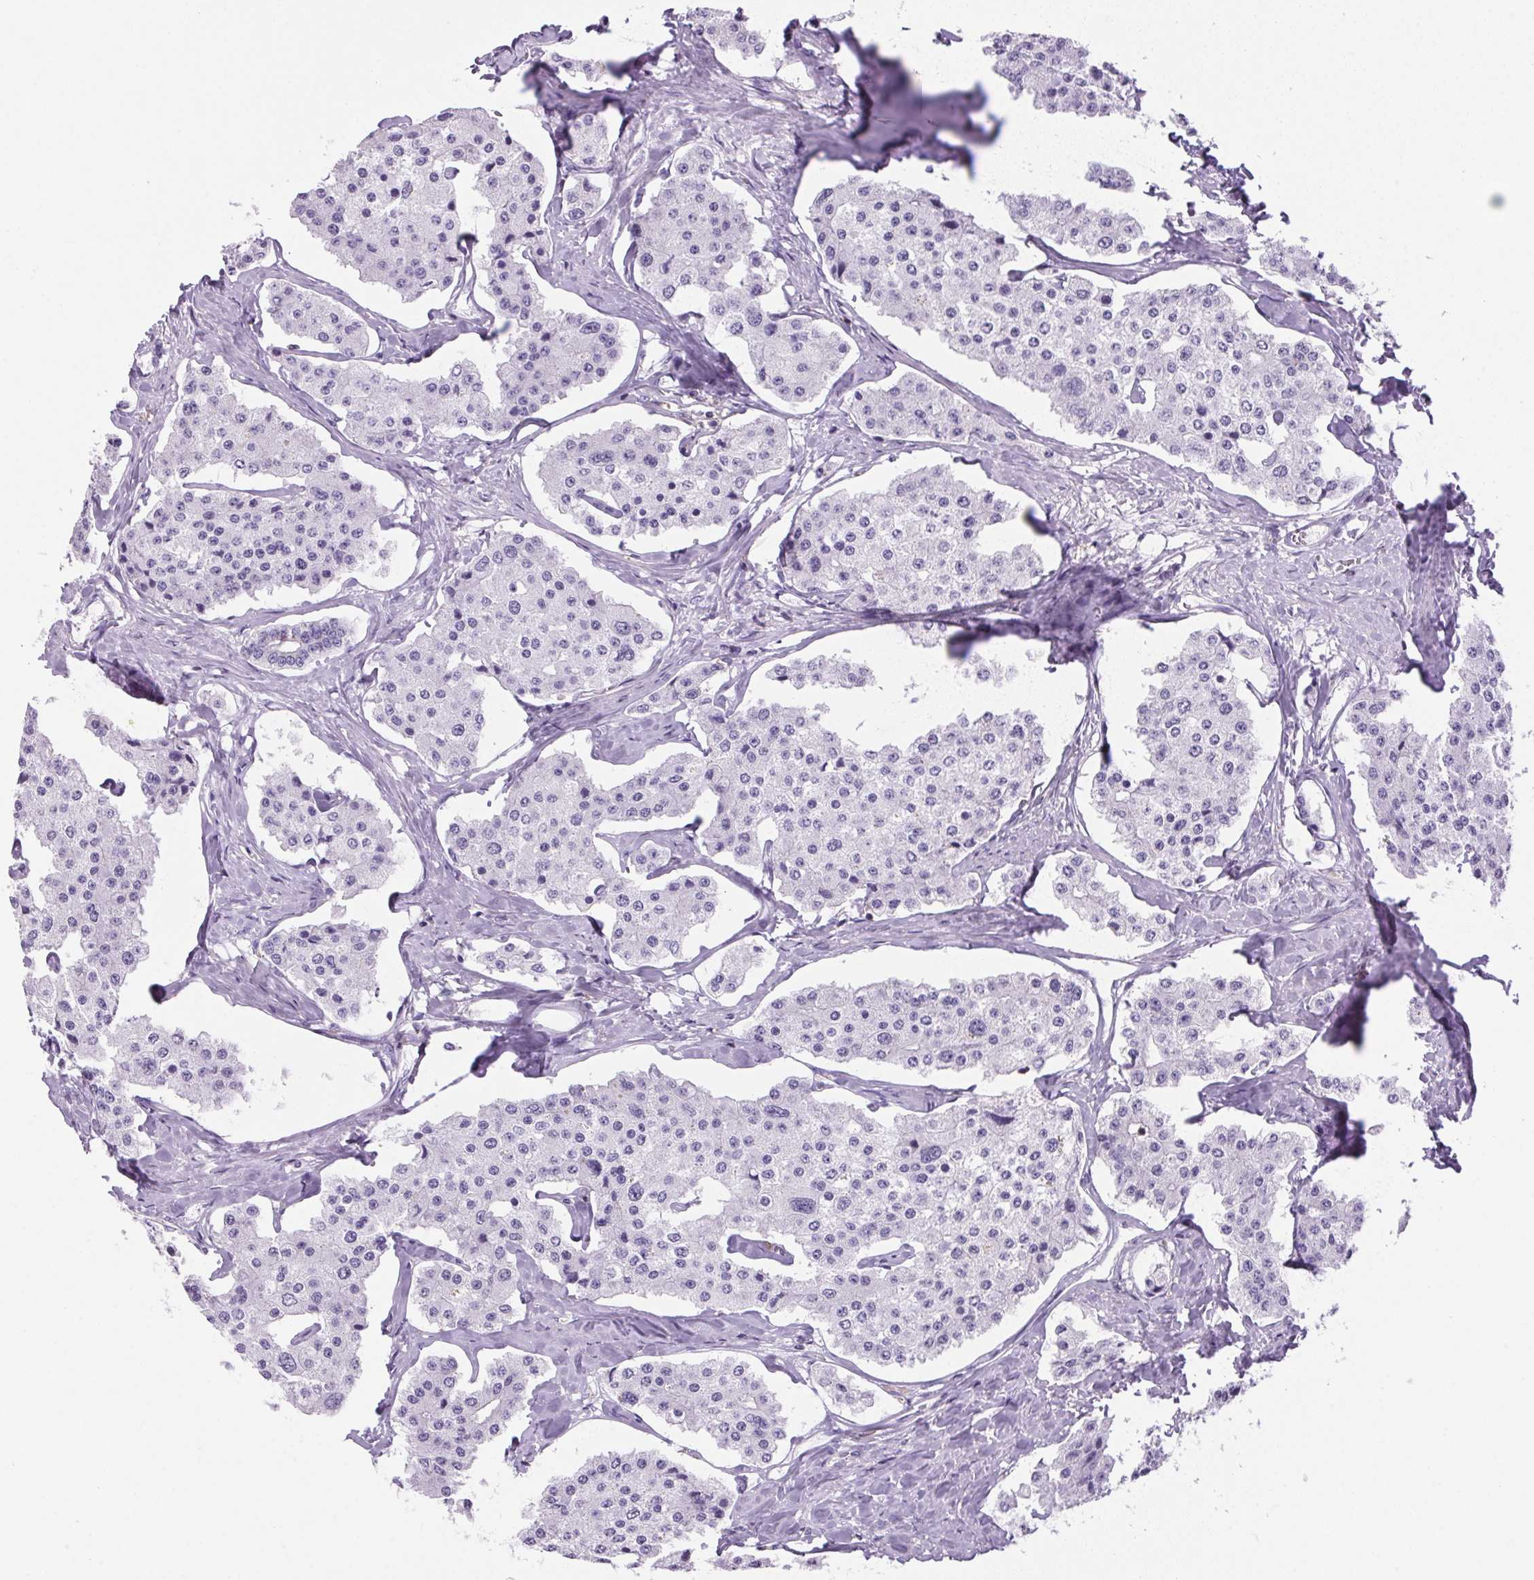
{"staining": {"intensity": "negative", "quantity": "none", "location": "none"}, "tissue": "carcinoid", "cell_type": "Tumor cells", "image_type": "cancer", "snomed": [{"axis": "morphology", "description": "Carcinoid, malignant, NOS"}, {"axis": "topography", "description": "Small intestine"}], "caption": "Immunohistochemistry (IHC) photomicrograph of neoplastic tissue: carcinoid (malignant) stained with DAB (3,3'-diaminobenzidine) exhibits no significant protein positivity in tumor cells.", "gene": "S100A2", "patient": {"sex": "female", "age": 65}}